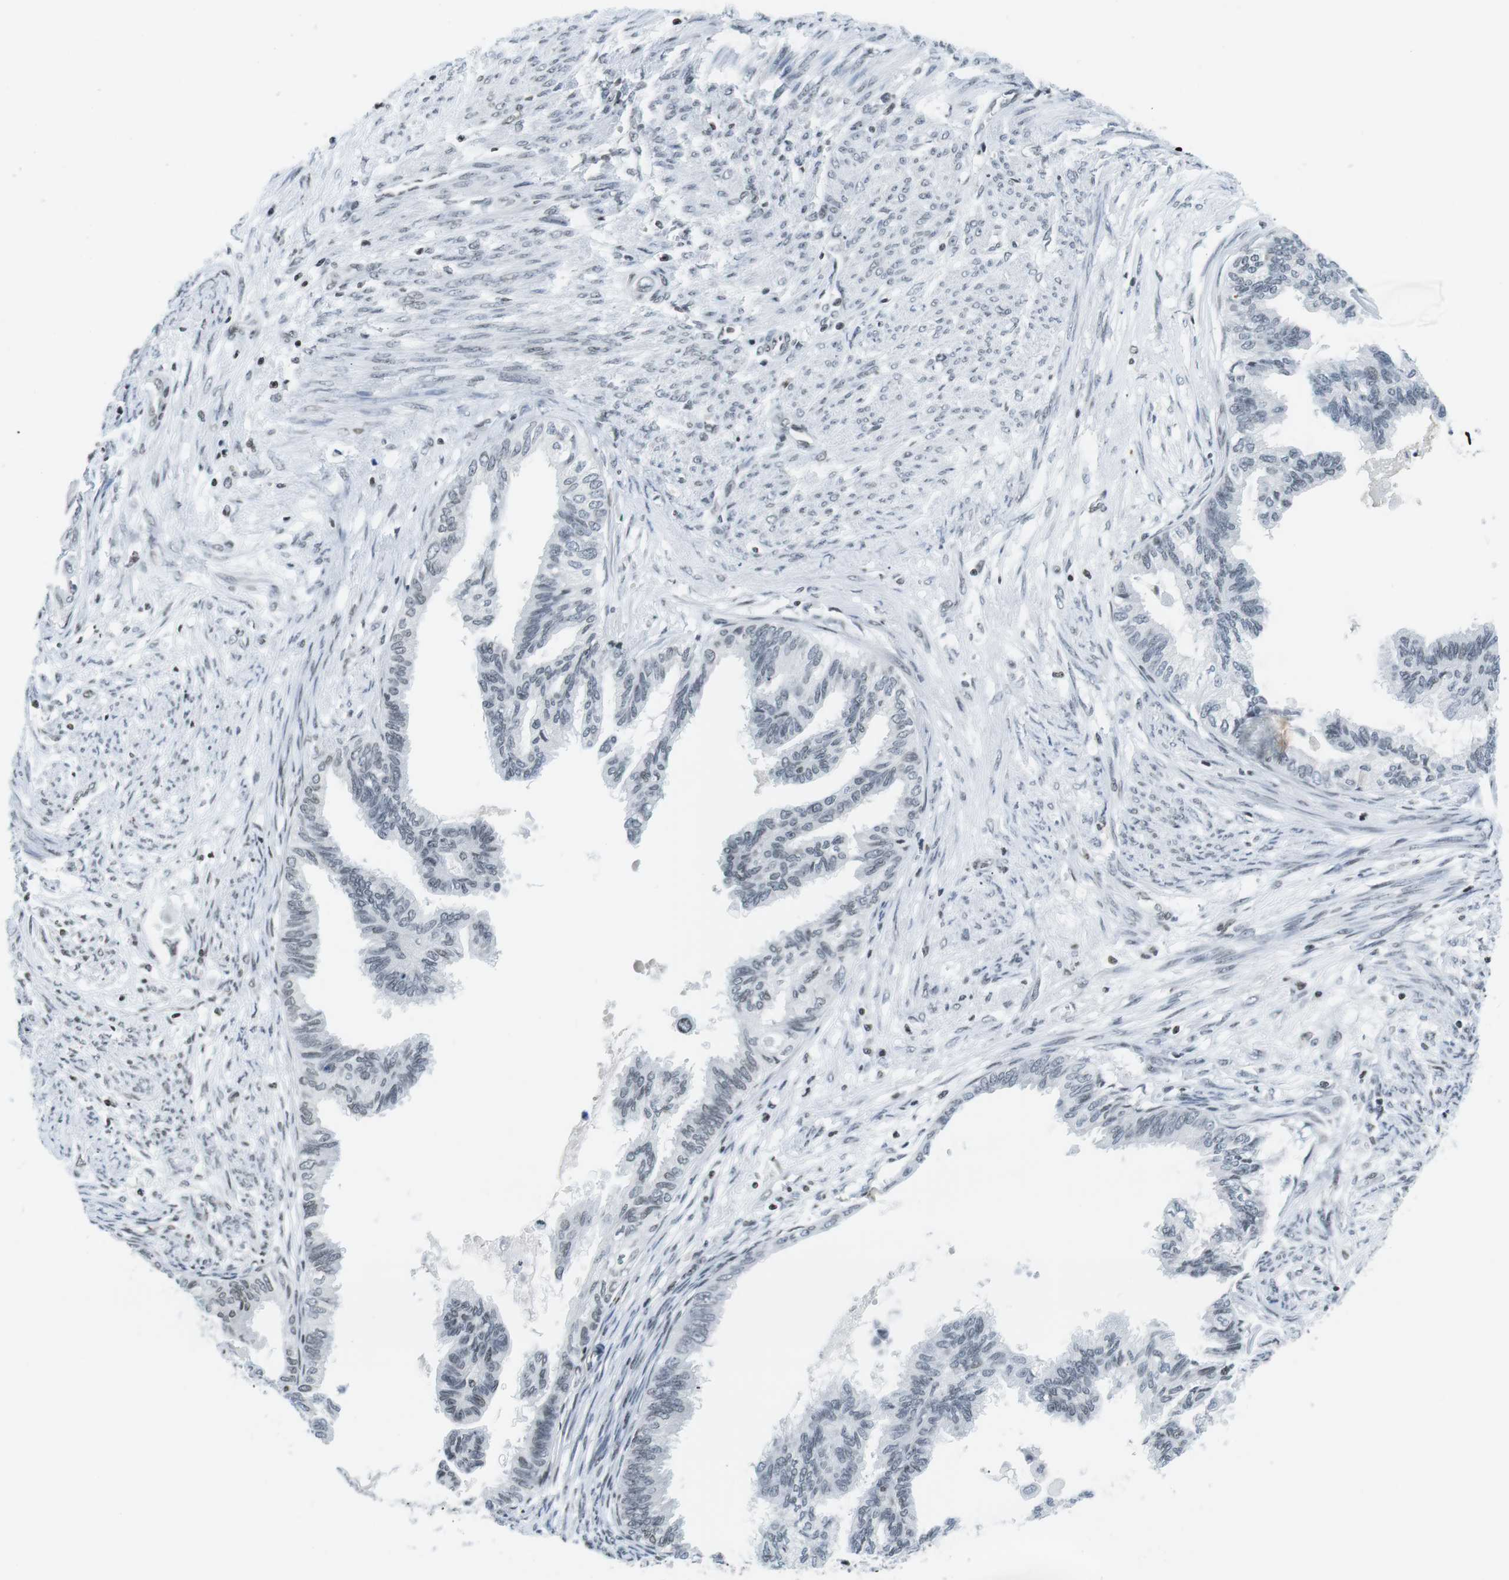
{"staining": {"intensity": "negative", "quantity": "none", "location": "none"}, "tissue": "cervical cancer", "cell_type": "Tumor cells", "image_type": "cancer", "snomed": [{"axis": "morphology", "description": "Normal tissue, NOS"}, {"axis": "morphology", "description": "Adenocarcinoma, NOS"}, {"axis": "topography", "description": "Cervix"}, {"axis": "topography", "description": "Endometrium"}], "caption": "A high-resolution photomicrograph shows immunohistochemistry (IHC) staining of cervical cancer, which shows no significant positivity in tumor cells. The staining is performed using DAB brown chromogen with nuclei counter-stained in using hematoxylin.", "gene": "E2F2", "patient": {"sex": "female", "age": 86}}